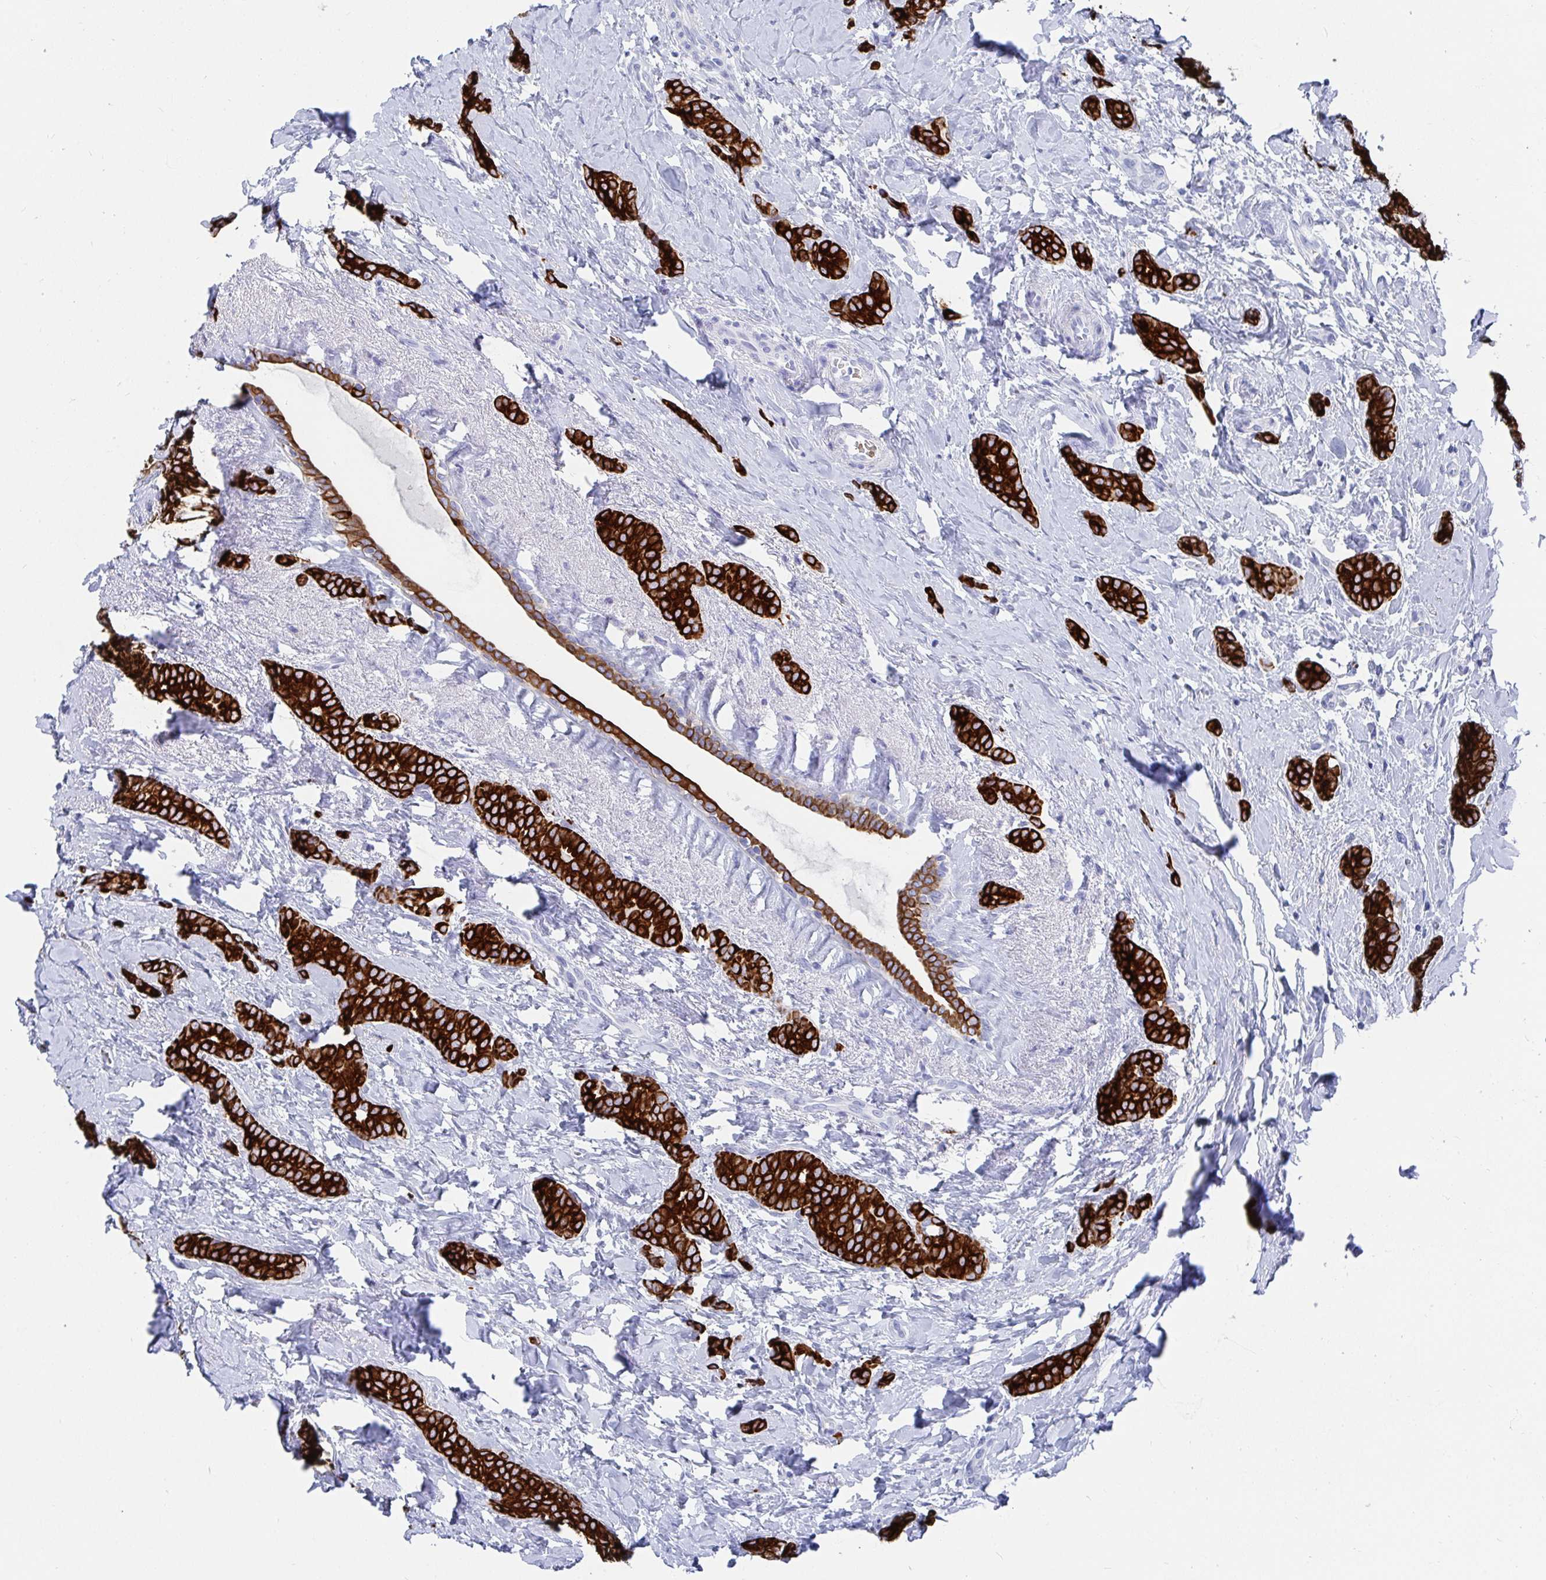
{"staining": {"intensity": "strong", "quantity": ">75%", "location": "cytoplasmic/membranous"}, "tissue": "breast cancer", "cell_type": "Tumor cells", "image_type": "cancer", "snomed": [{"axis": "morphology", "description": "Normal tissue, NOS"}, {"axis": "morphology", "description": "Duct carcinoma"}, {"axis": "topography", "description": "Breast"}], "caption": "Immunohistochemical staining of human breast cancer demonstrates strong cytoplasmic/membranous protein positivity in about >75% of tumor cells.", "gene": "CLDN8", "patient": {"sex": "female", "age": 77}}